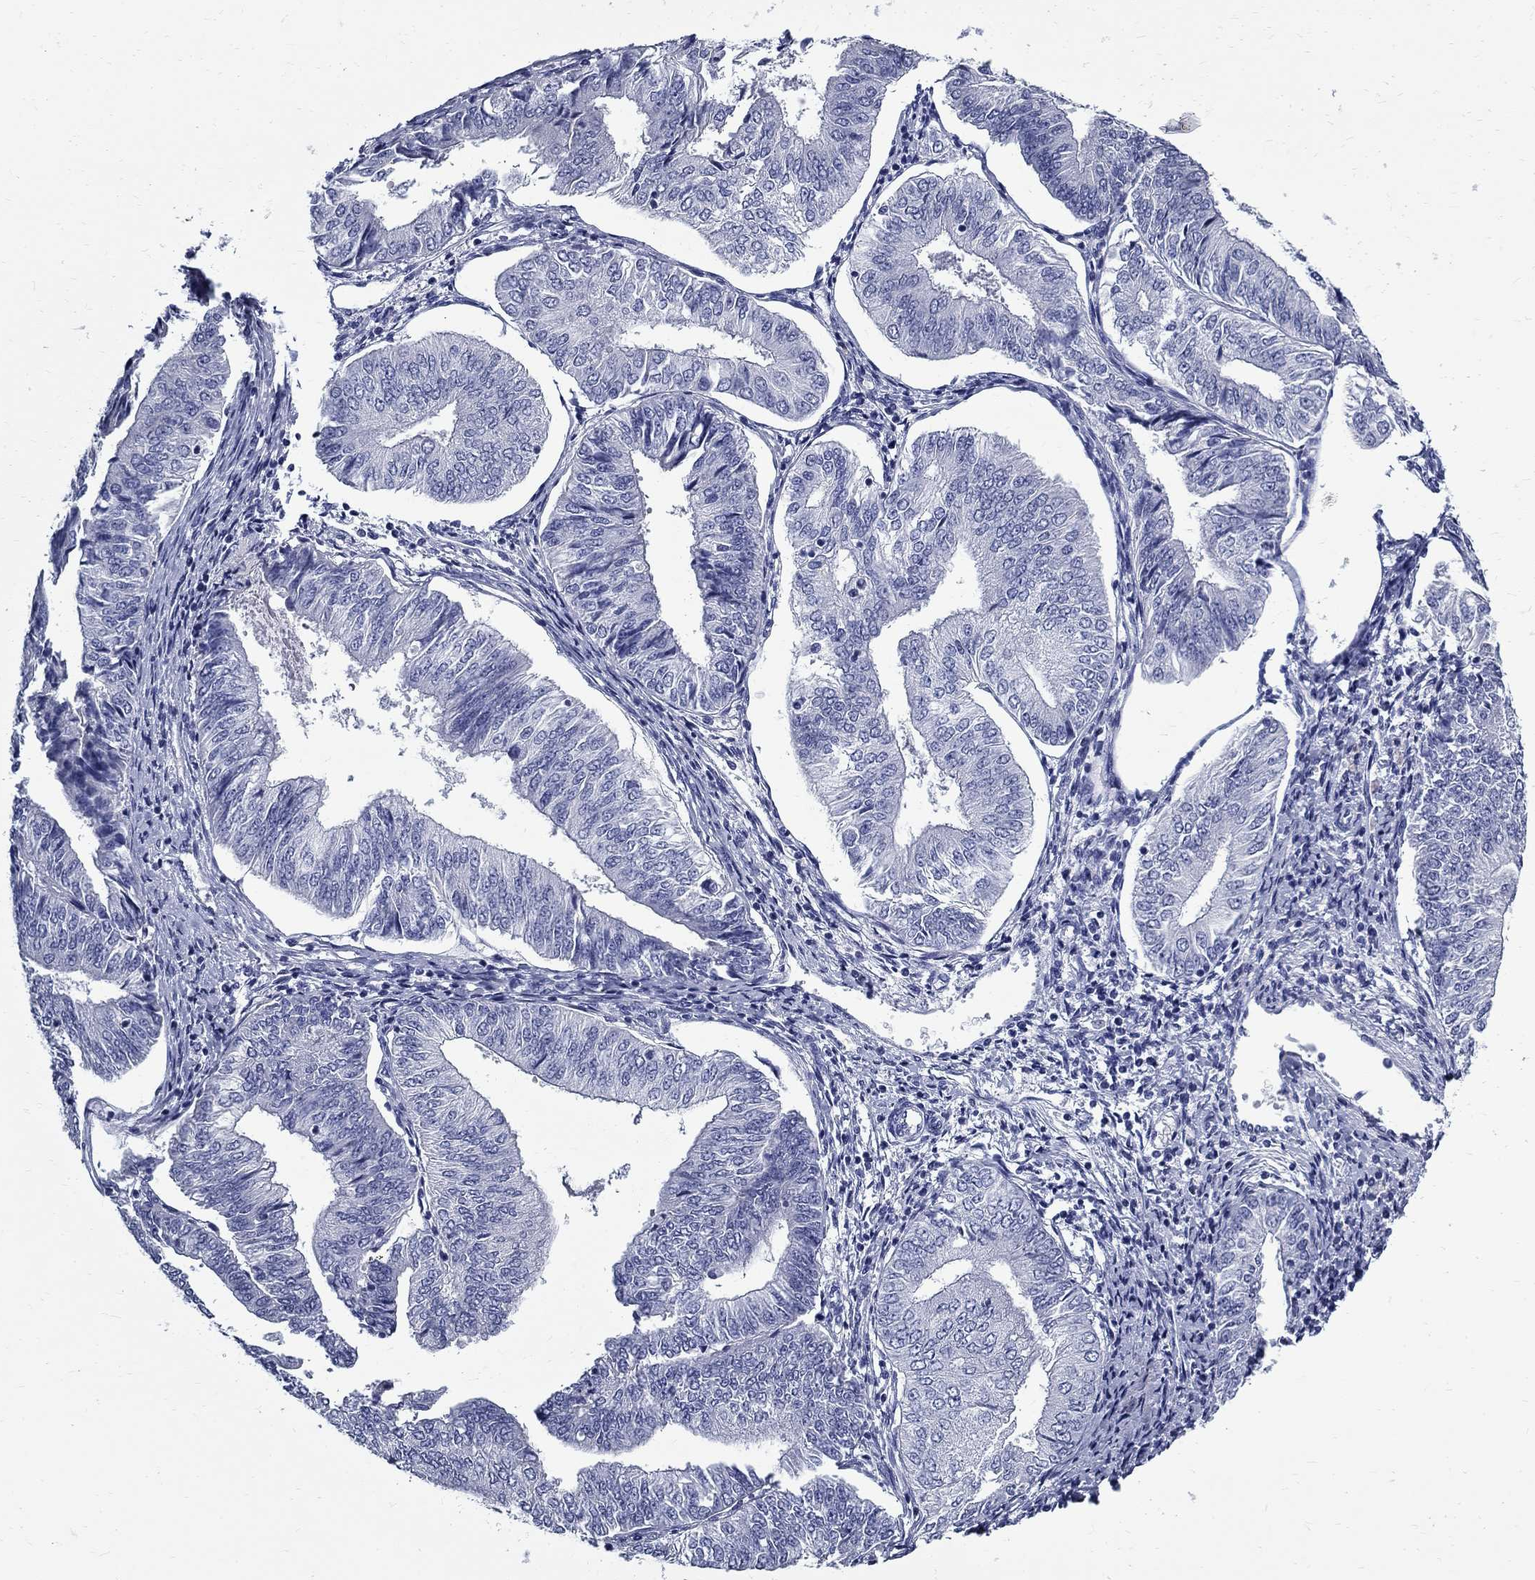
{"staining": {"intensity": "negative", "quantity": "none", "location": "none"}, "tissue": "endometrial cancer", "cell_type": "Tumor cells", "image_type": "cancer", "snomed": [{"axis": "morphology", "description": "Adenocarcinoma, NOS"}, {"axis": "topography", "description": "Endometrium"}], "caption": "Tumor cells show no significant expression in endometrial adenocarcinoma.", "gene": "TGM4", "patient": {"sex": "female", "age": 58}}